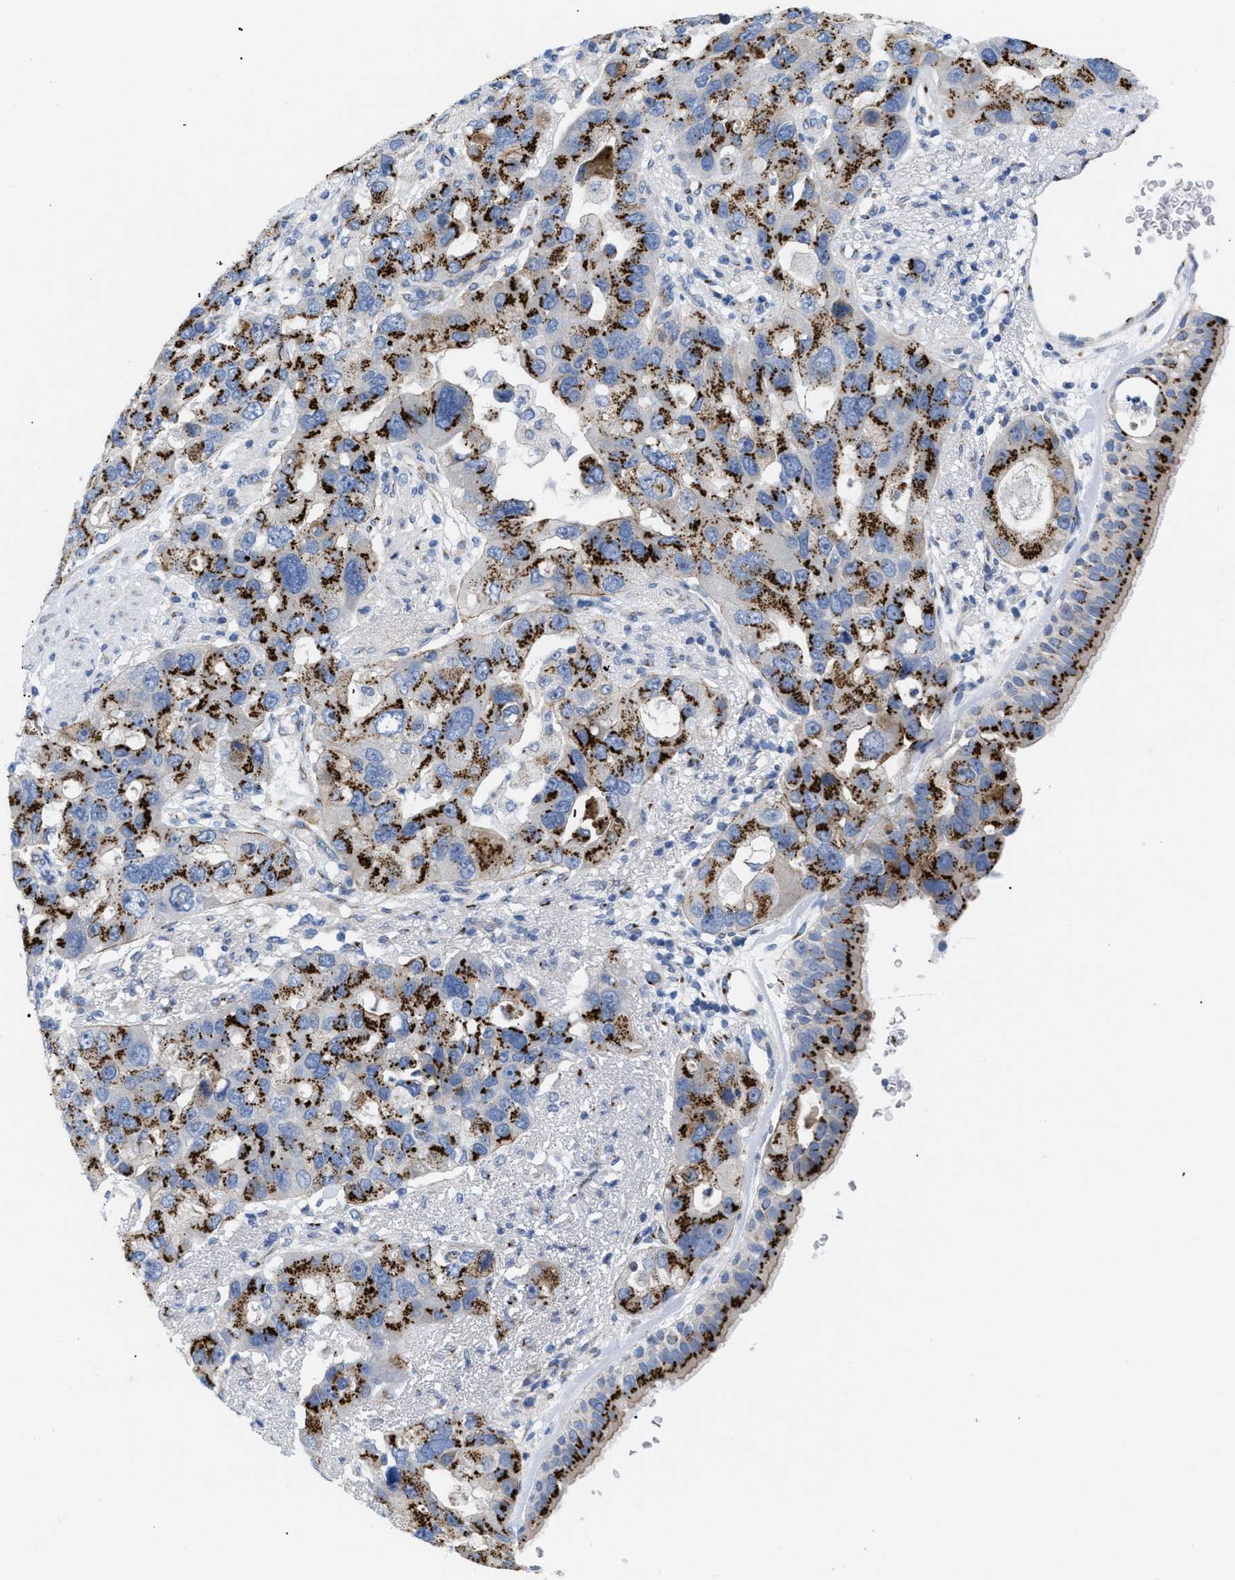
{"staining": {"intensity": "strong", "quantity": ">75%", "location": "cytoplasmic/membranous"}, "tissue": "bronchus", "cell_type": "Respiratory epithelial cells", "image_type": "normal", "snomed": [{"axis": "morphology", "description": "Normal tissue, NOS"}, {"axis": "morphology", "description": "Adenocarcinoma, NOS"}, {"axis": "morphology", "description": "Adenocarcinoma, metastatic, NOS"}, {"axis": "topography", "description": "Lymph node"}, {"axis": "topography", "description": "Bronchus"}, {"axis": "topography", "description": "Lung"}], "caption": "Protein analysis of normal bronchus shows strong cytoplasmic/membranous expression in approximately >75% of respiratory epithelial cells. The staining is performed using DAB brown chromogen to label protein expression. The nuclei are counter-stained blue using hematoxylin.", "gene": "TMEM17", "patient": {"sex": "female", "age": 54}}